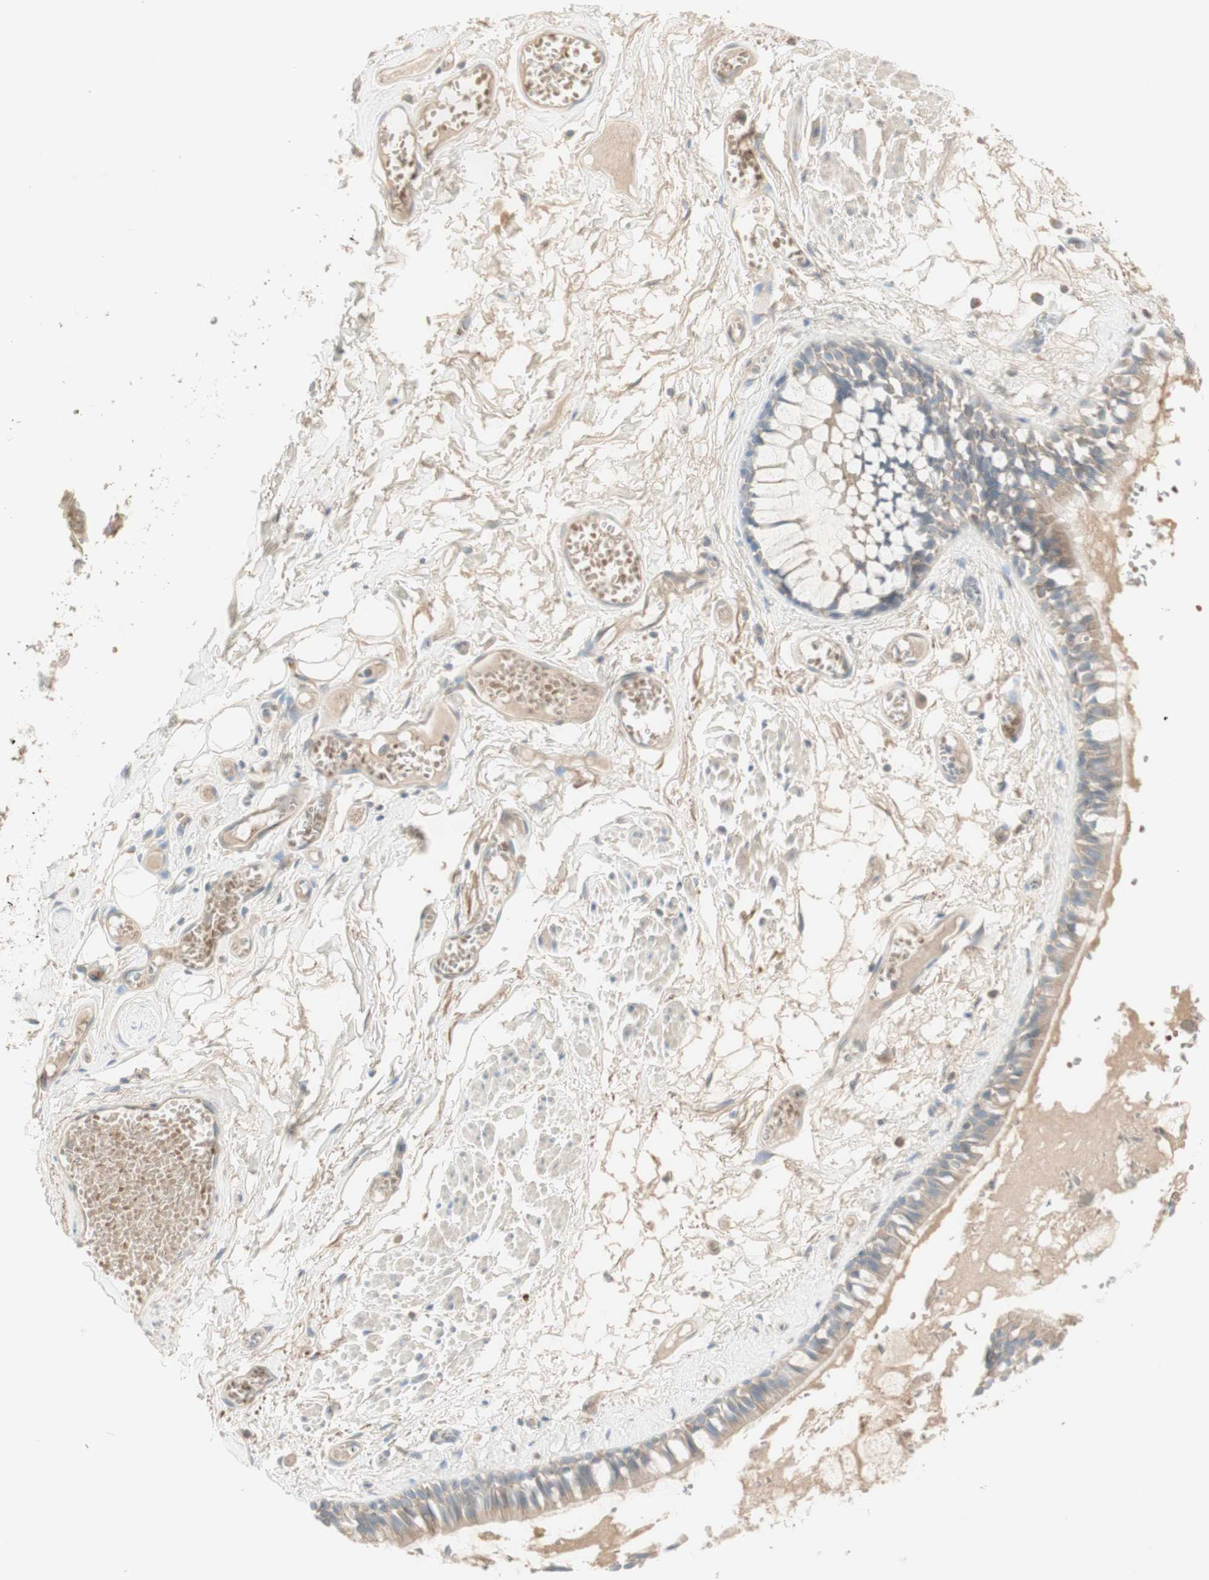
{"staining": {"intensity": "moderate", "quantity": ">75%", "location": "cytoplasmic/membranous"}, "tissue": "bronchus", "cell_type": "Respiratory epithelial cells", "image_type": "normal", "snomed": [{"axis": "morphology", "description": "Normal tissue, NOS"}, {"axis": "morphology", "description": "Inflammation, NOS"}, {"axis": "topography", "description": "Cartilage tissue"}, {"axis": "topography", "description": "Lung"}], "caption": "Moderate cytoplasmic/membranous positivity for a protein is present in approximately >75% of respiratory epithelial cells of unremarkable bronchus using IHC.", "gene": "PTGER4", "patient": {"sex": "male", "age": 71}}